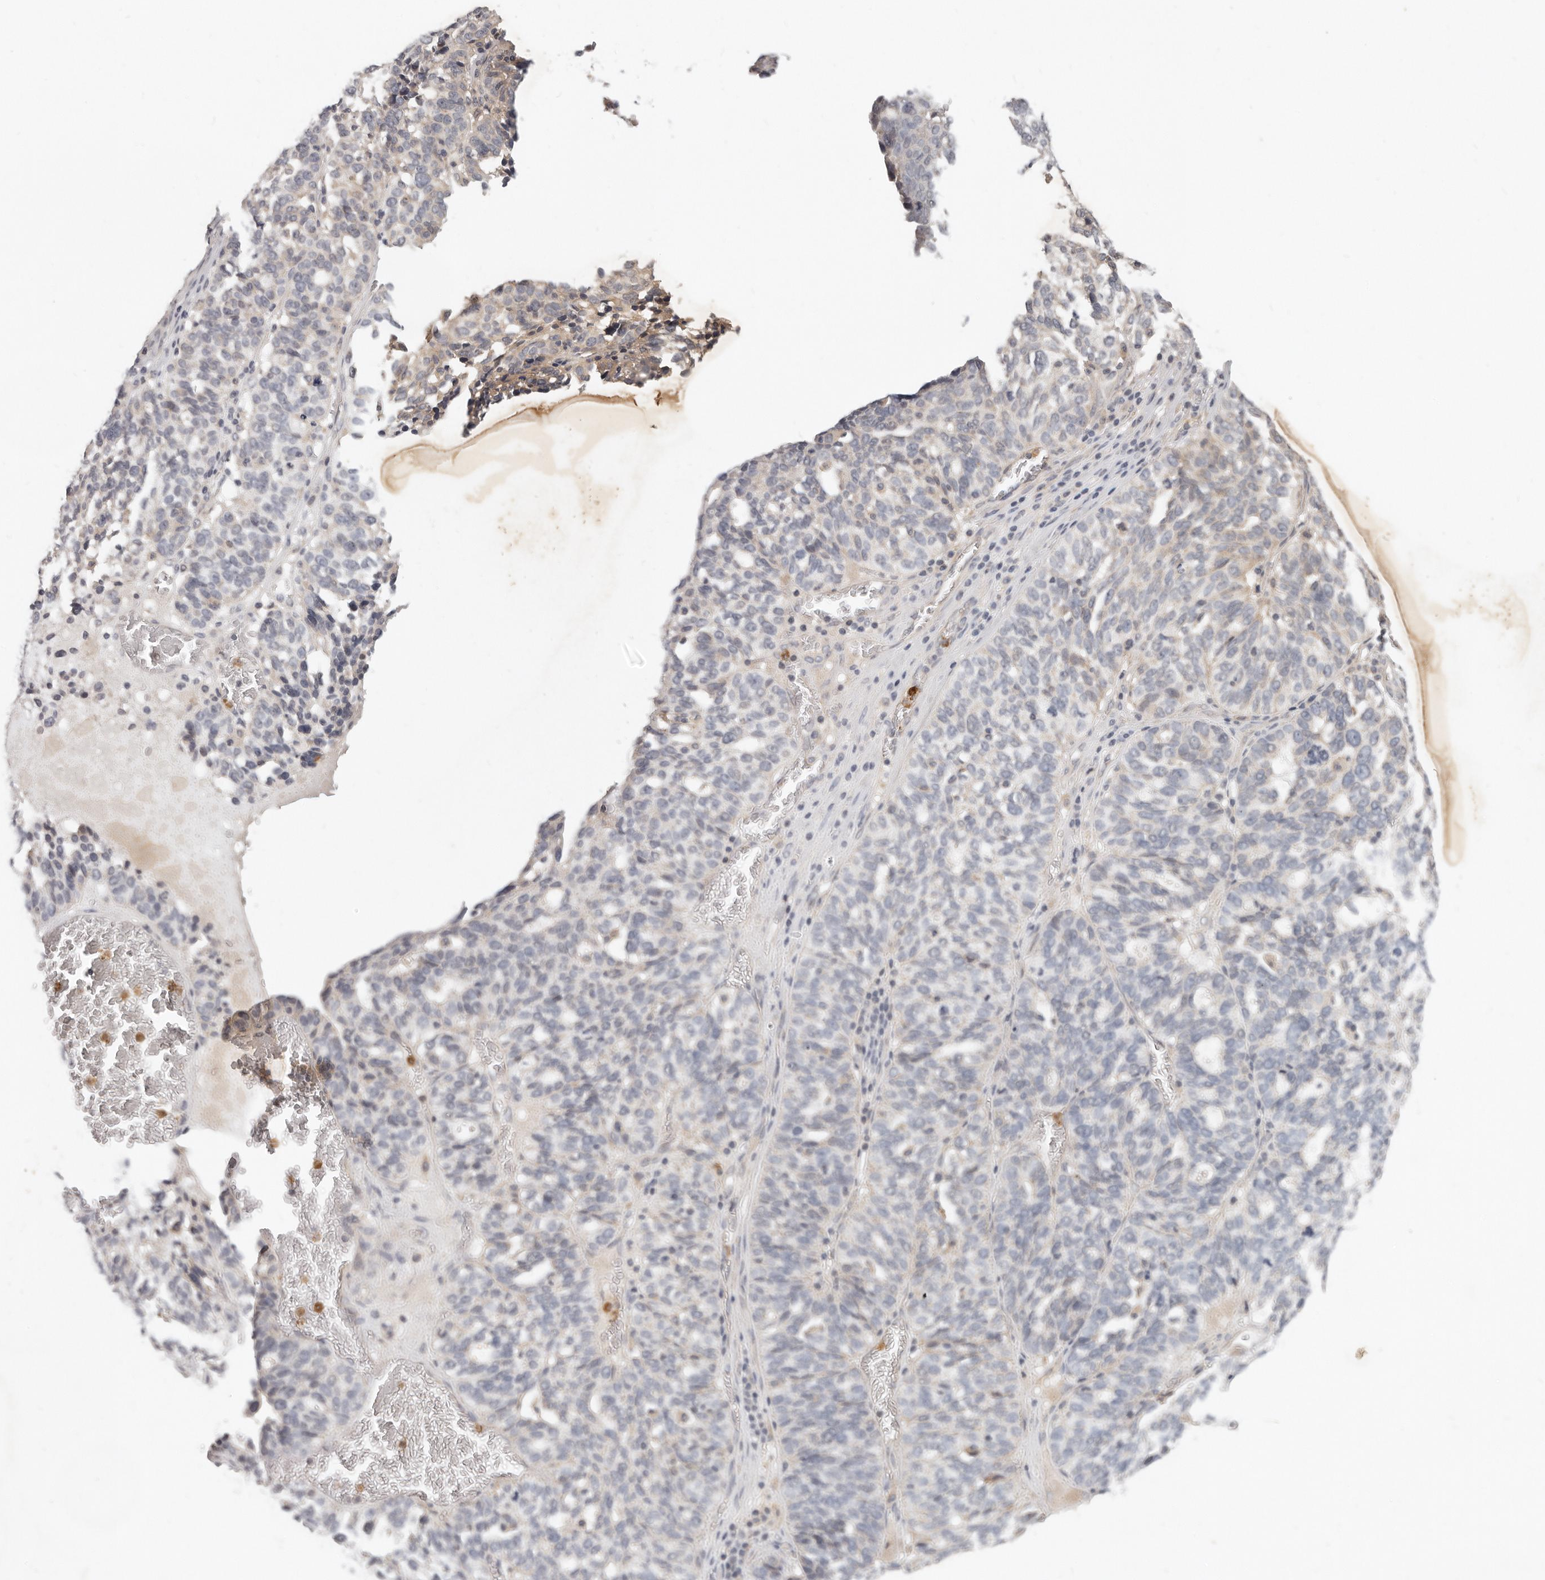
{"staining": {"intensity": "negative", "quantity": "none", "location": "none"}, "tissue": "ovarian cancer", "cell_type": "Tumor cells", "image_type": "cancer", "snomed": [{"axis": "morphology", "description": "Cystadenocarcinoma, serous, NOS"}, {"axis": "topography", "description": "Ovary"}], "caption": "The photomicrograph reveals no significant expression in tumor cells of ovarian cancer.", "gene": "USP49", "patient": {"sex": "female", "age": 59}}